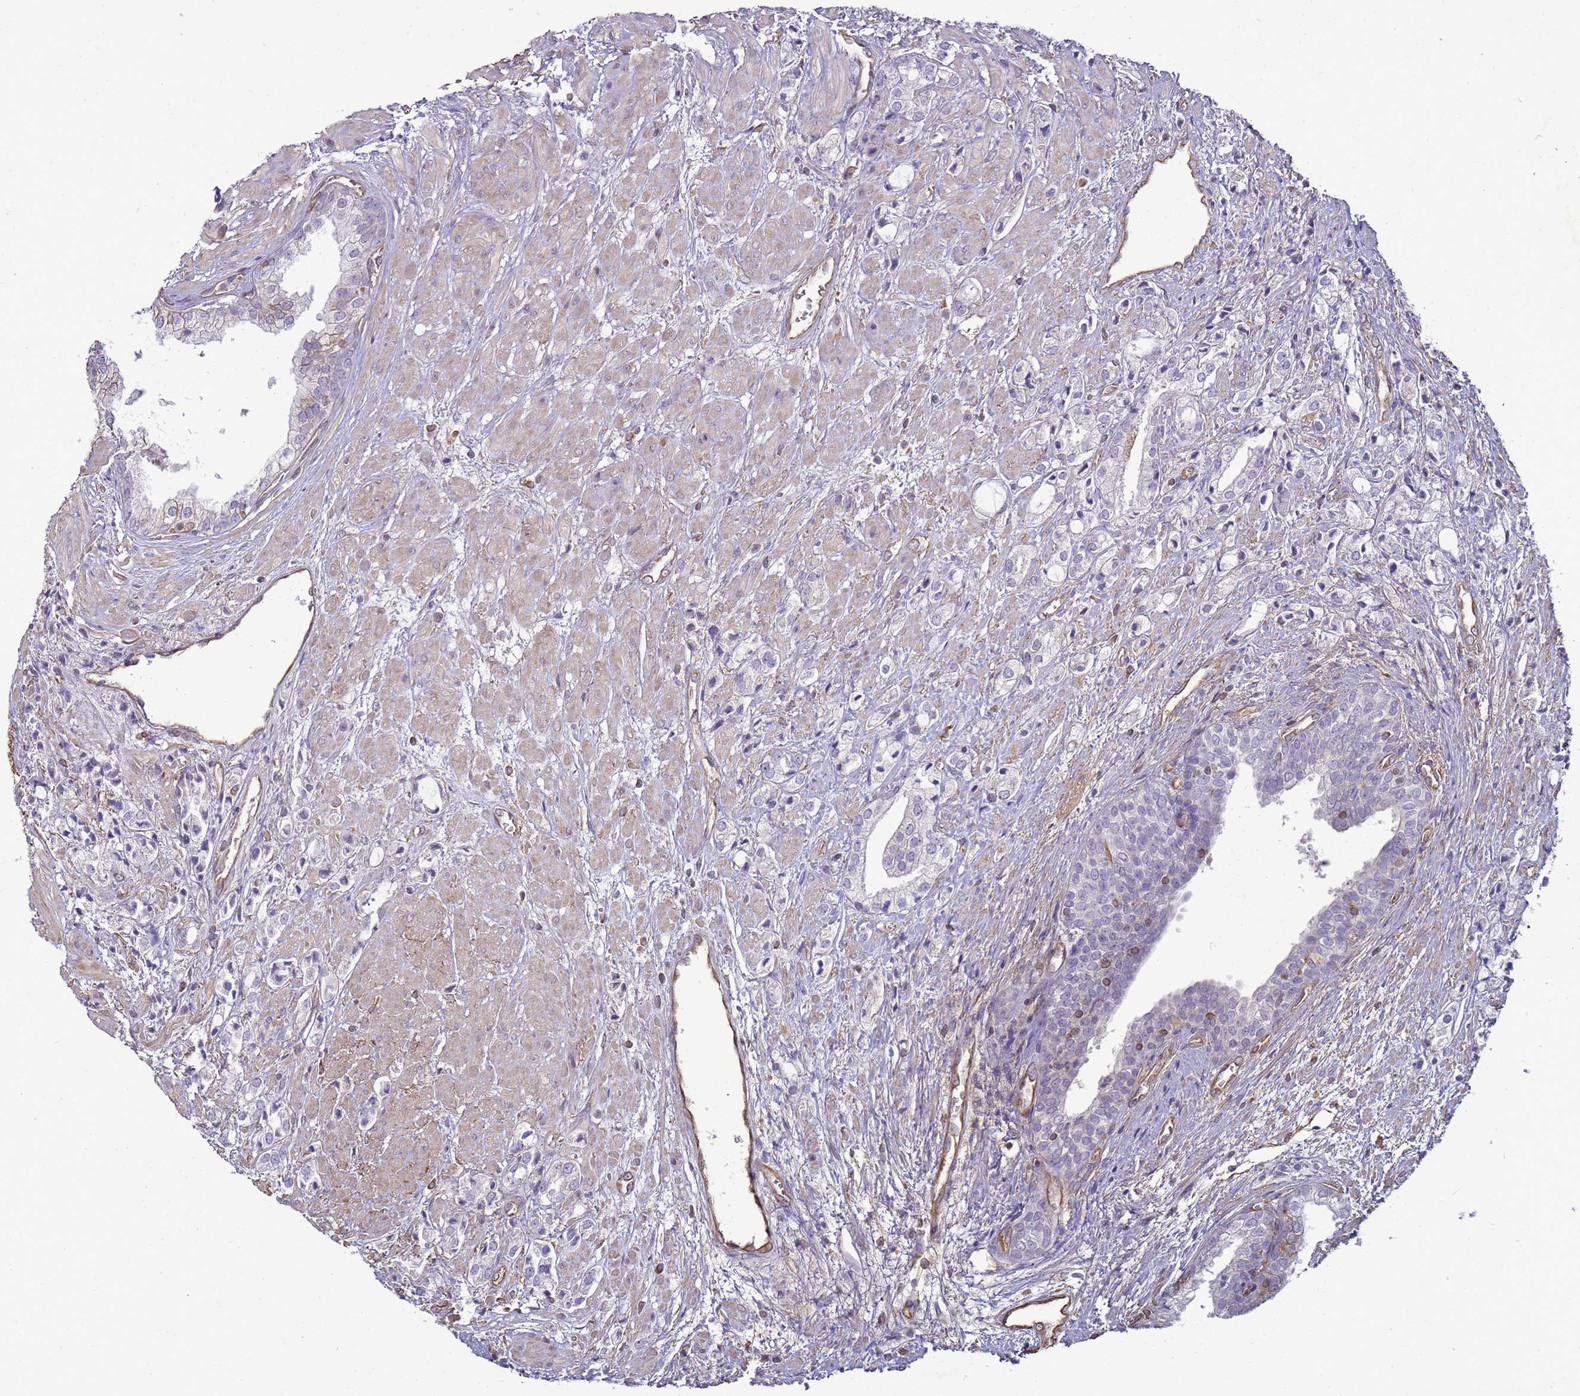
{"staining": {"intensity": "negative", "quantity": "none", "location": "none"}, "tissue": "prostate cancer", "cell_type": "Tumor cells", "image_type": "cancer", "snomed": [{"axis": "morphology", "description": "Adenocarcinoma, High grade"}, {"axis": "topography", "description": "Prostate"}], "caption": "Immunohistochemistry of prostate cancer exhibits no positivity in tumor cells.", "gene": "SGIP1", "patient": {"sex": "male", "age": 50}}